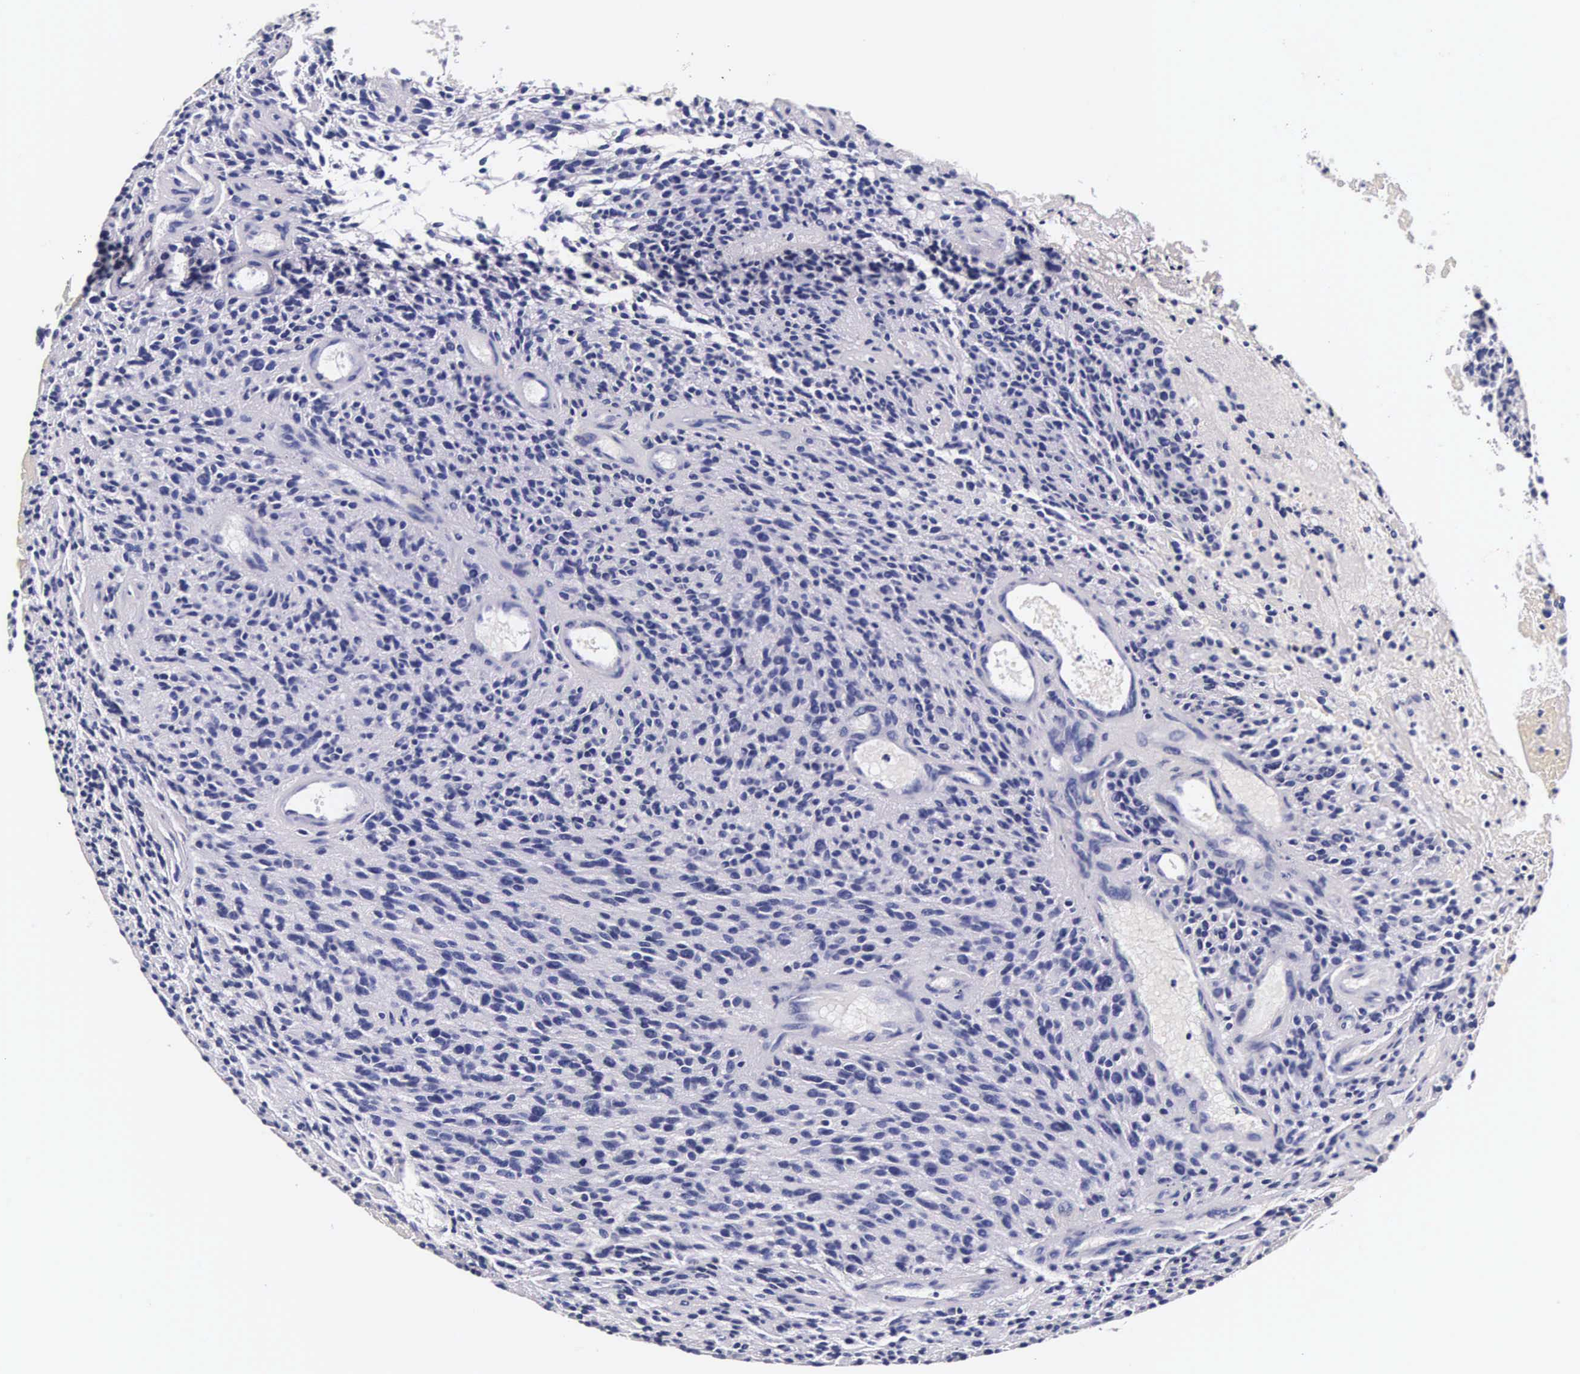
{"staining": {"intensity": "negative", "quantity": "none", "location": "none"}, "tissue": "glioma", "cell_type": "Tumor cells", "image_type": "cancer", "snomed": [{"axis": "morphology", "description": "Glioma, malignant, High grade"}, {"axis": "topography", "description": "Brain"}], "caption": "Histopathology image shows no significant protein positivity in tumor cells of malignant high-grade glioma. (DAB IHC with hematoxylin counter stain).", "gene": "CTSB", "patient": {"sex": "female", "age": 13}}